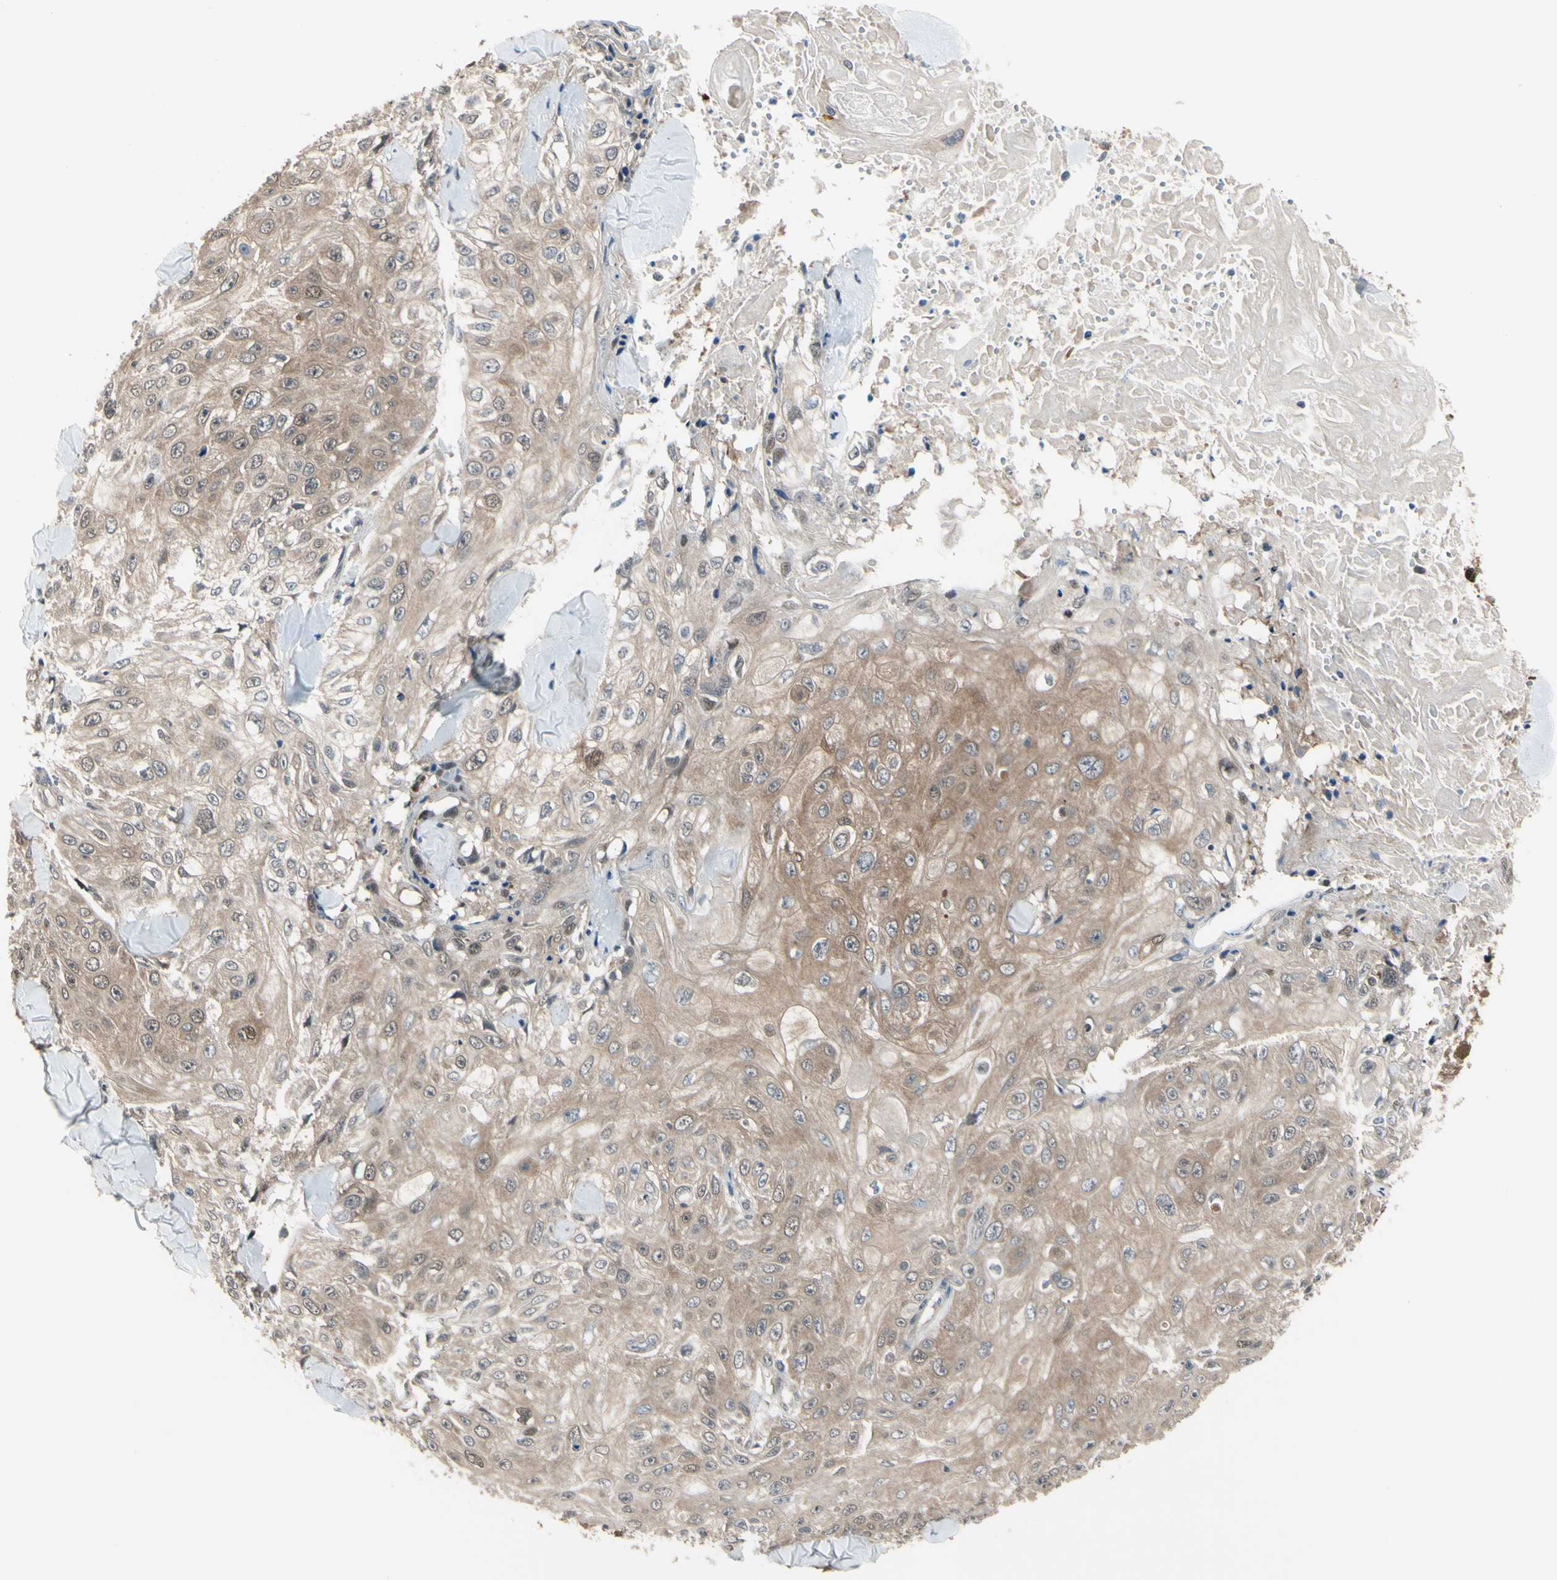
{"staining": {"intensity": "moderate", "quantity": "25%-75%", "location": "cytoplasmic/membranous,nuclear"}, "tissue": "skin cancer", "cell_type": "Tumor cells", "image_type": "cancer", "snomed": [{"axis": "morphology", "description": "Squamous cell carcinoma, NOS"}, {"axis": "topography", "description": "Skin"}], "caption": "DAB (3,3'-diaminobenzidine) immunohistochemical staining of human skin squamous cell carcinoma reveals moderate cytoplasmic/membranous and nuclear protein expression in about 25%-75% of tumor cells.", "gene": "HSPA4", "patient": {"sex": "male", "age": 86}}